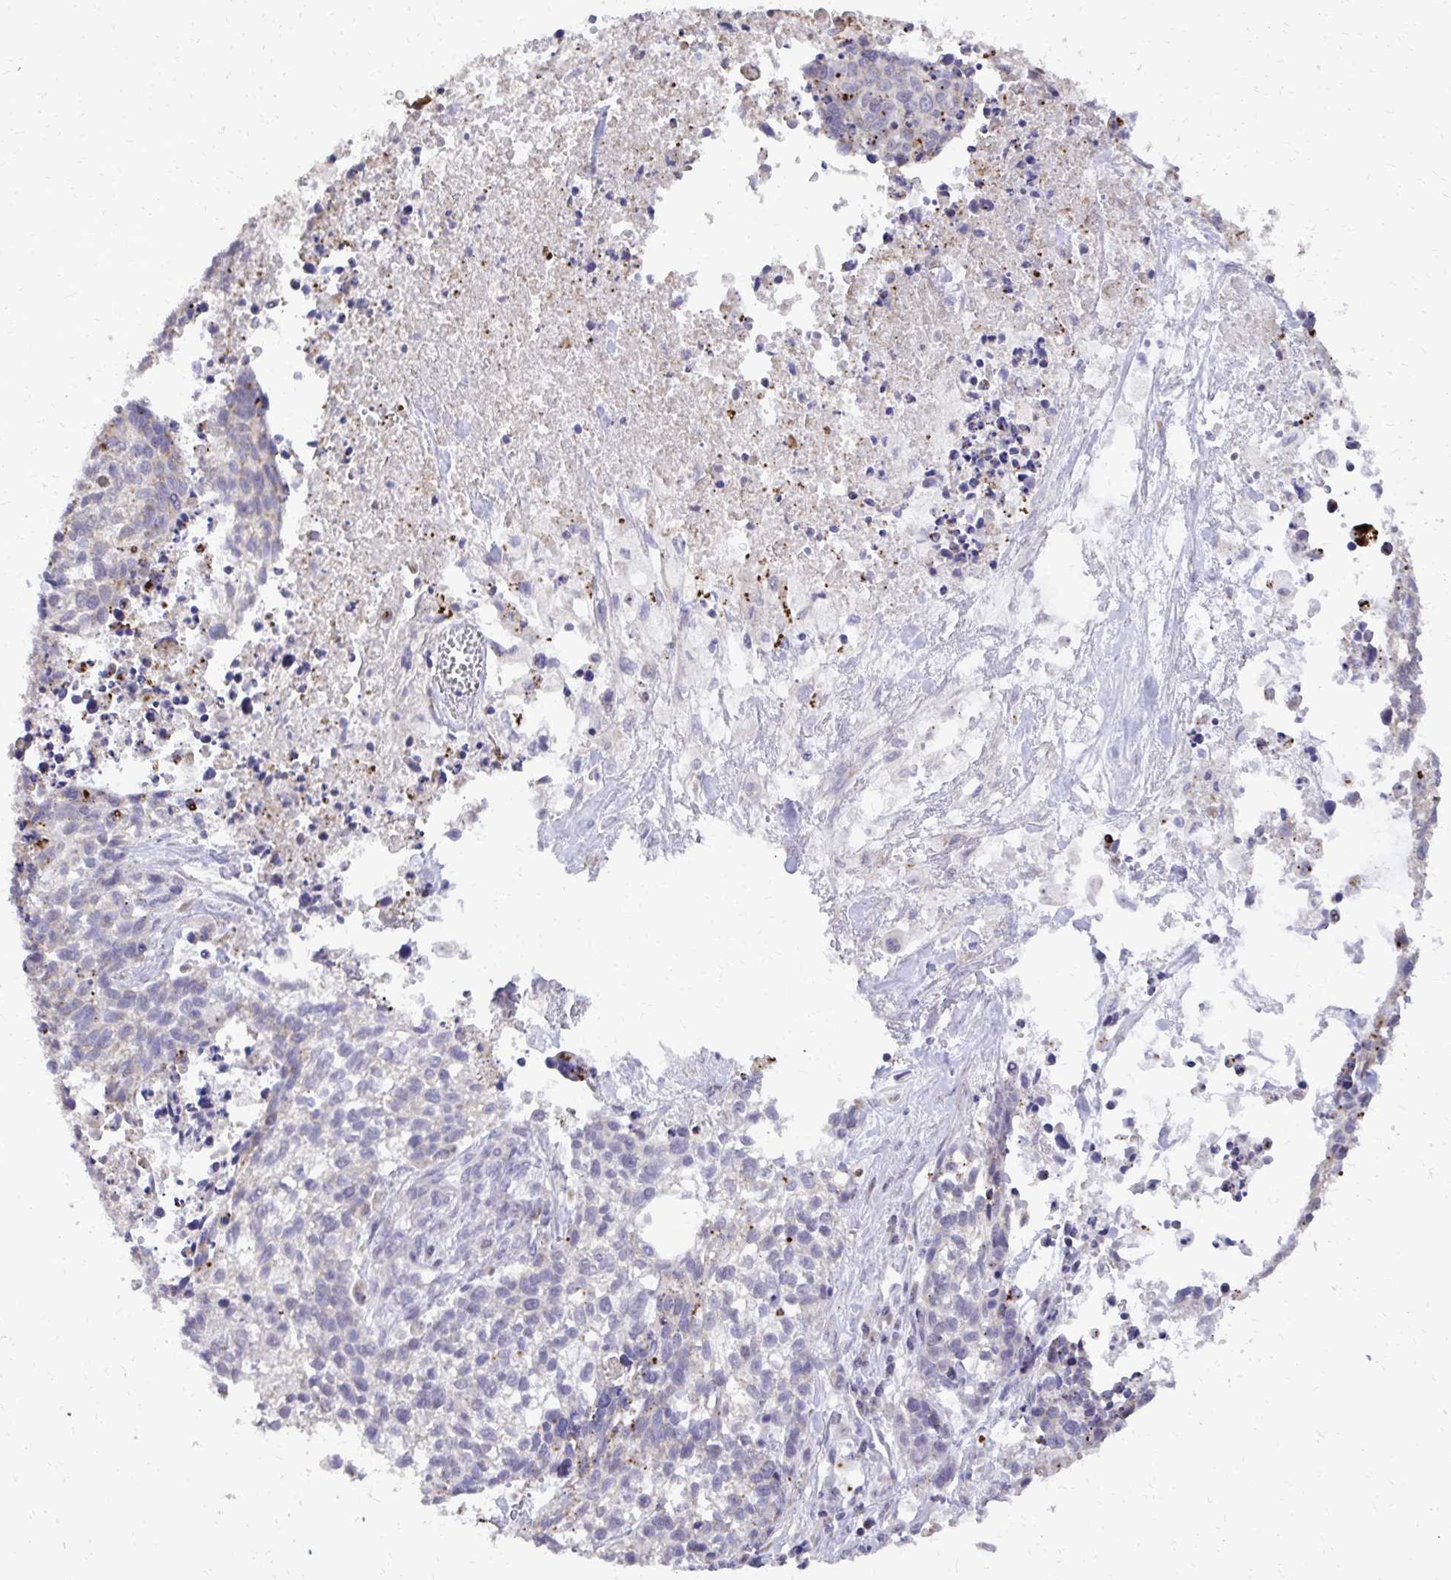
{"staining": {"intensity": "negative", "quantity": "none", "location": "none"}, "tissue": "lung cancer", "cell_type": "Tumor cells", "image_type": "cancer", "snomed": [{"axis": "morphology", "description": "Squamous cell carcinoma, NOS"}, {"axis": "topography", "description": "Lung"}], "caption": "Tumor cells are negative for brown protein staining in squamous cell carcinoma (lung). The staining was performed using DAB to visualize the protein expression in brown, while the nuclei were stained in blue with hematoxylin (Magnification: 20x).", "gene": "ABCC3", "patient": {"sex": "male", "age": 74}}